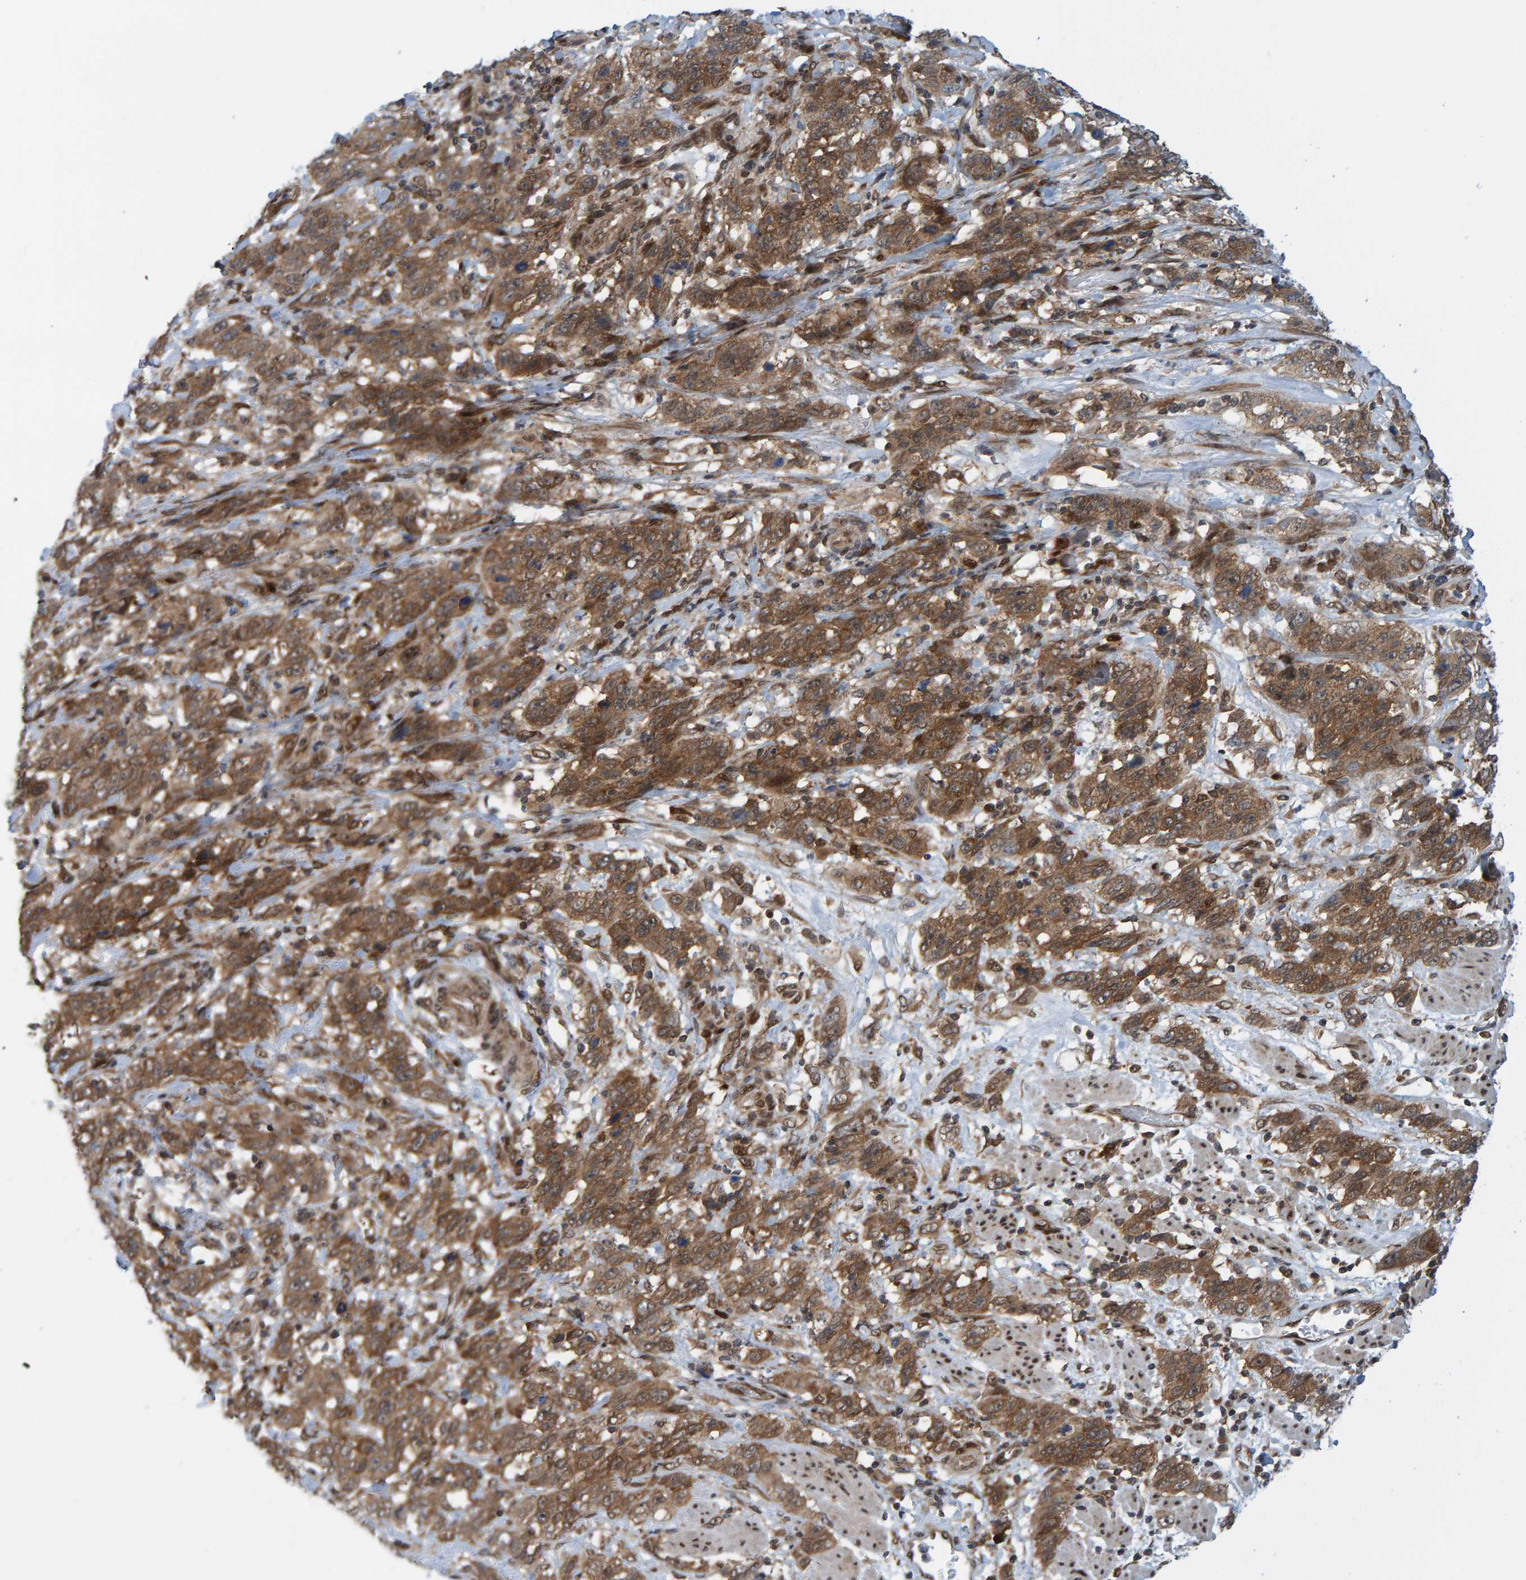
{"staining": {"intensity": "moderate", "quantity": ">75%", "location": "cytoplasmic/membranous"}, "tissue": "stomach cancer", "cell_type": "Tumor cells", "image_type": "cancer", "snomed": [{"axis": "morphology", "description": "Adenocarcinoma, NOS"}, {"axis": "topography", "description": "Stomach"}], "caption": "DAB immunohistochemical staining of stomach adenocarcinoma displays moderate cytoplasmic/membranous protein positivity in approximately >75% of tumor cells.", "gene": "ZNF366", "patient": {"sex": "male", "age": 48}}